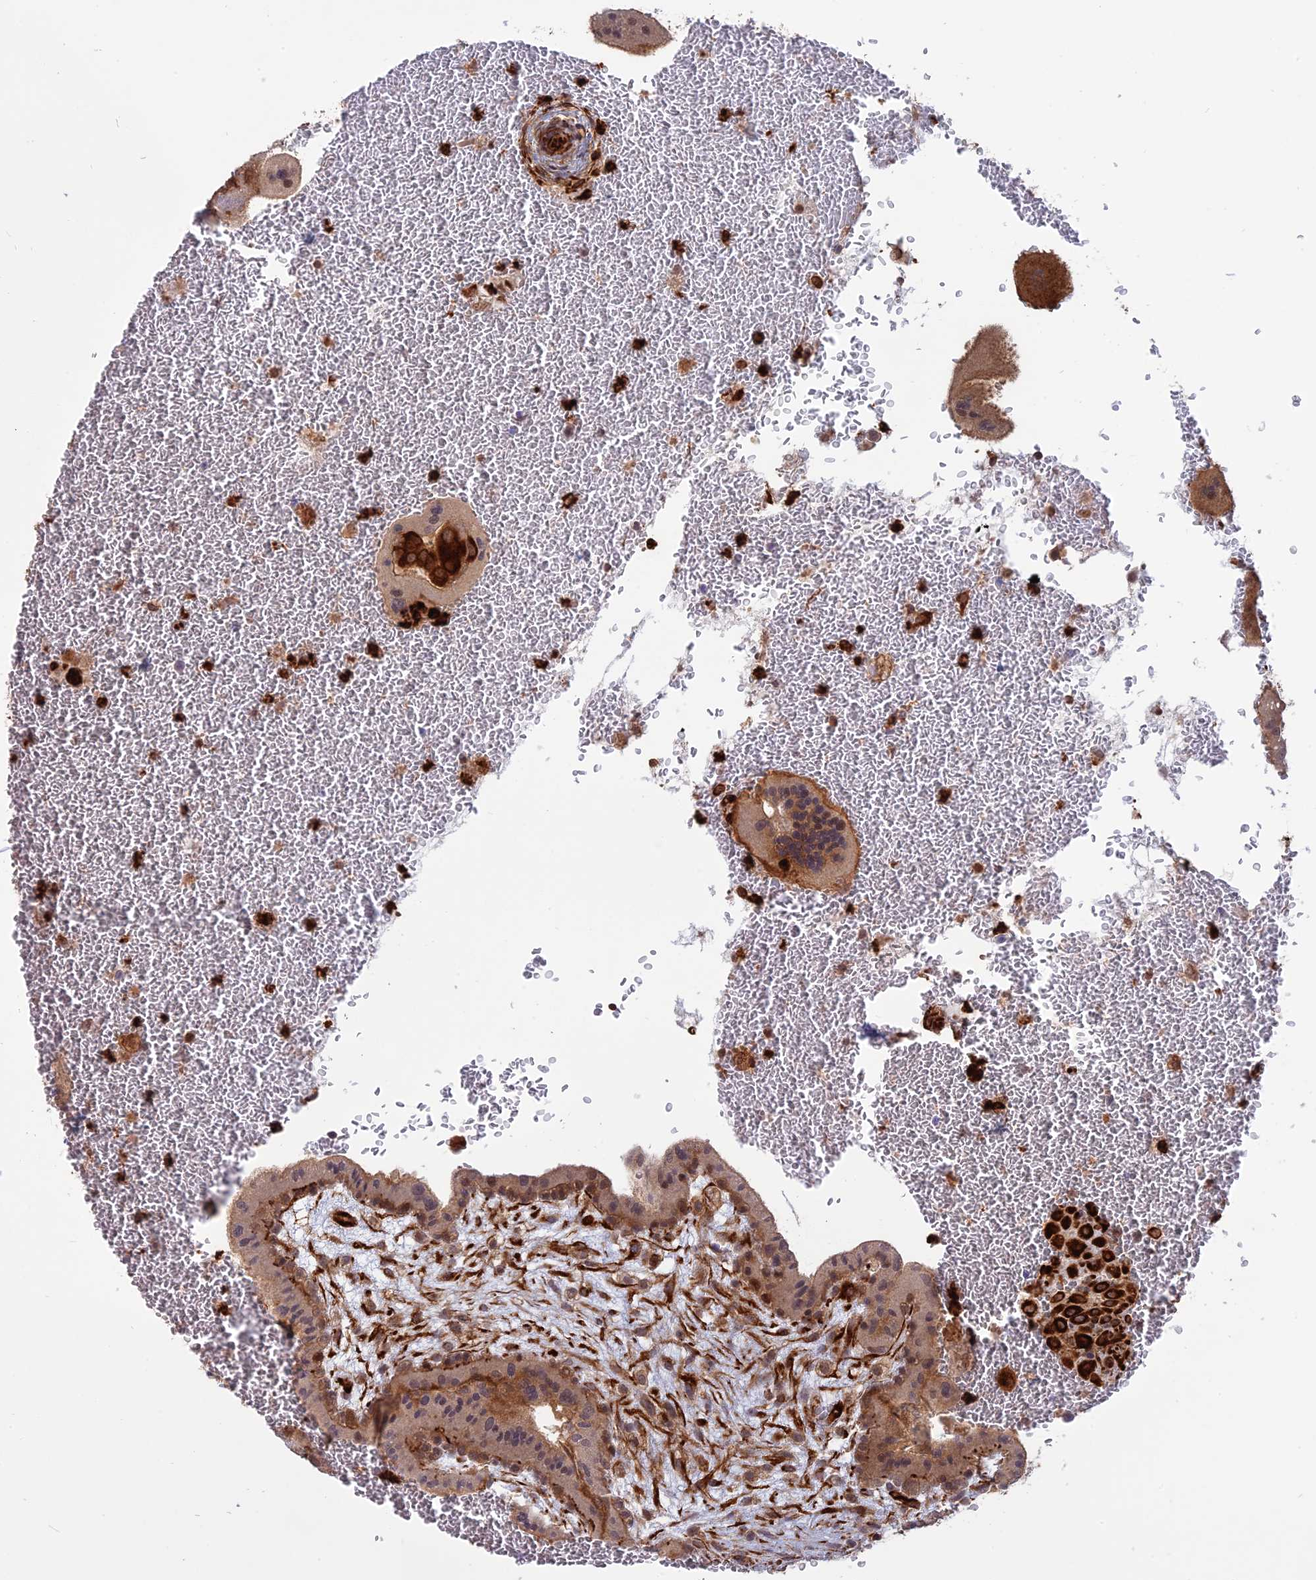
{"staining": {"intensity": "moderate", "quantity": ">75%", "location": "cytoplasmic/membranous"}, "tissue": "placenta", "cell_type": "Trophoblastic cells", "image_type": "normal", "snomed": [{"axis": "morphology", "description": "Normal tissue, NOS"}, {"axis": "topography", "description": "Placenta"}], "caption": "About >75% of trophoblastic cells in normal placenta reveal moderate cytoplasmic/membranous protein expression as visualized by brown immunohistochemical staining.", "gene": "PHLDB3", "patient": {"sex": "female", "age": 35}}